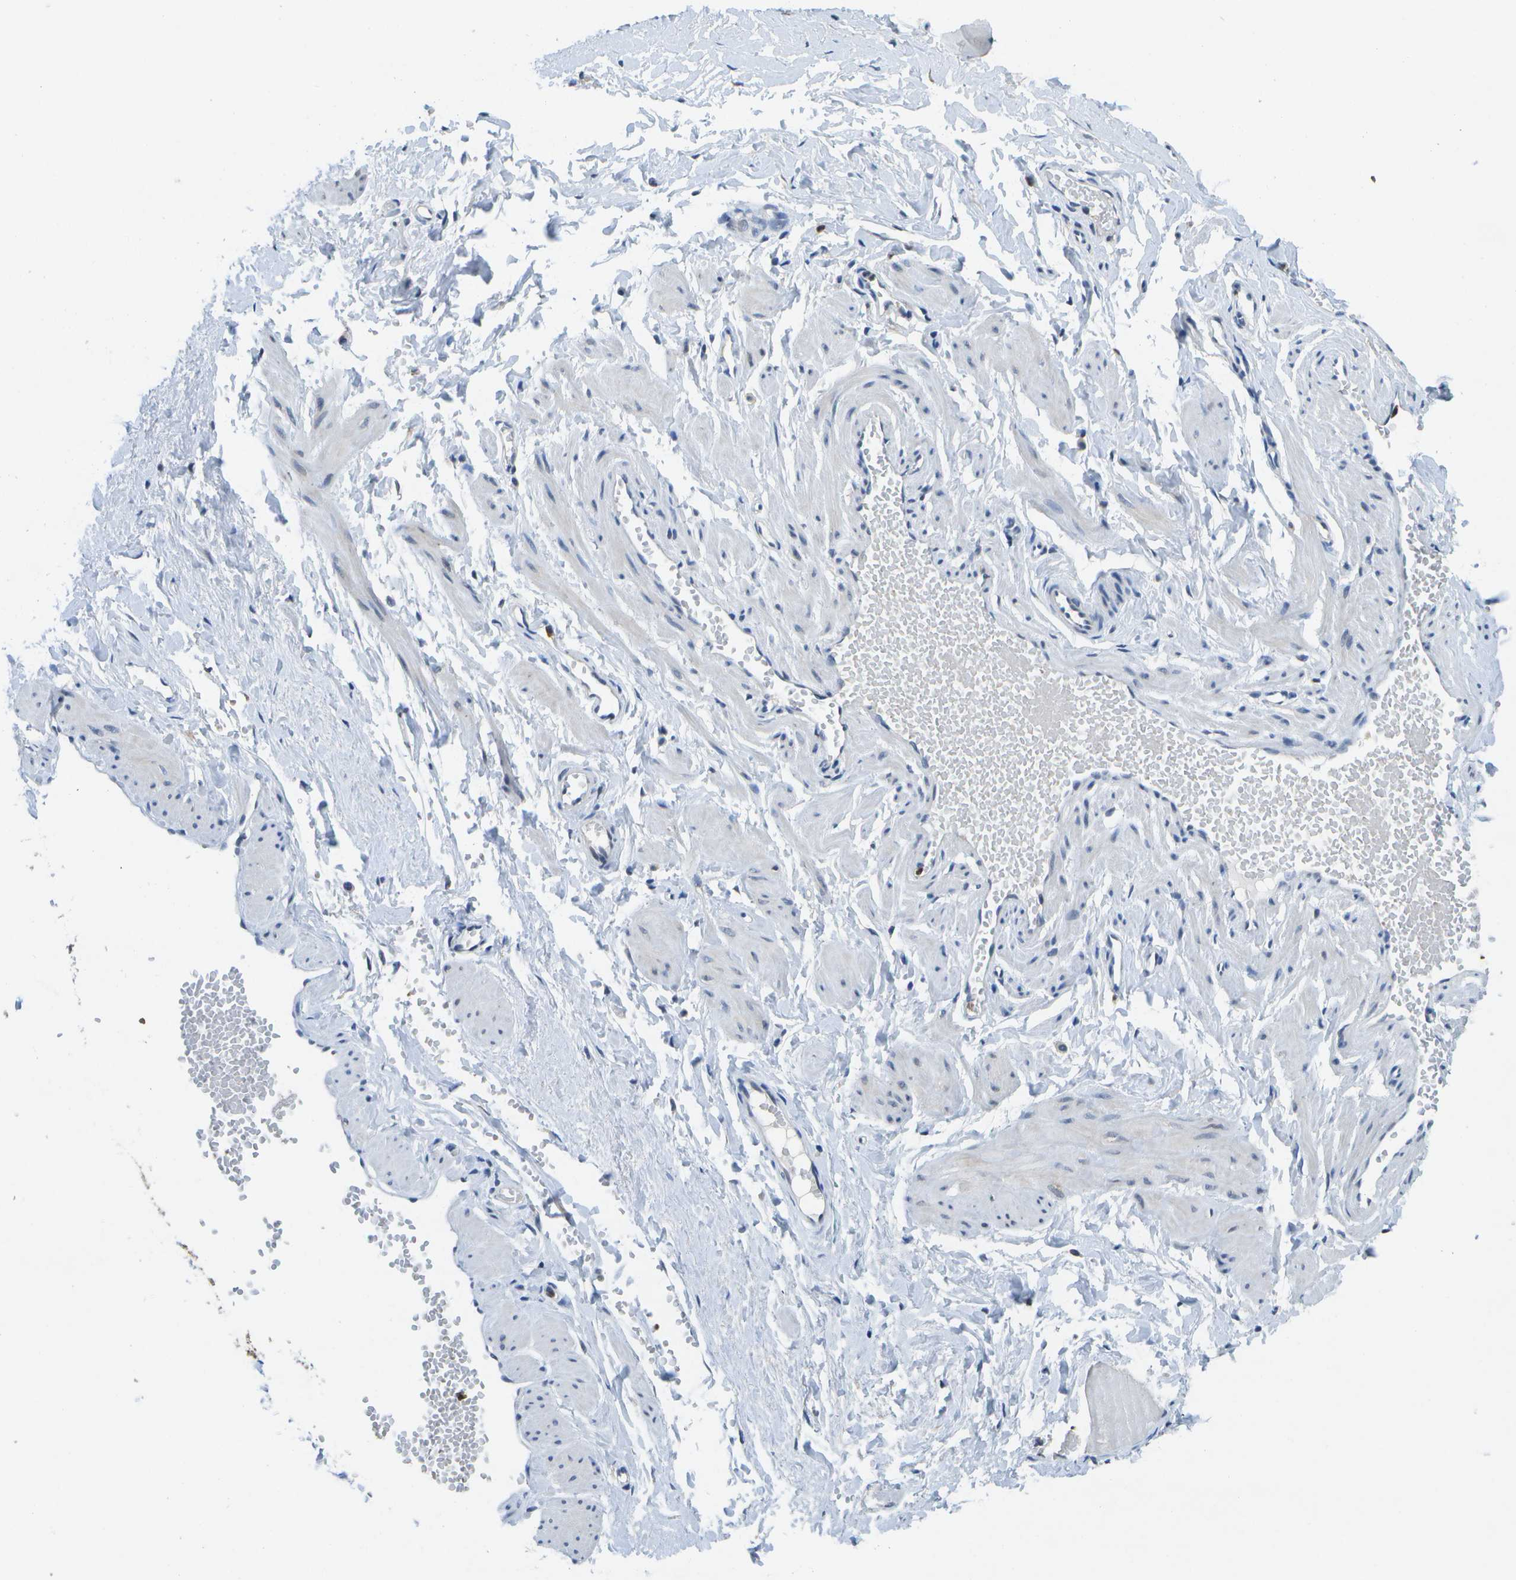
{"staining": {"intensity": "negative", "quantity": "none", "location": "none"}, "tissue": "adipose tissue", "cell_type": "Adipocytes", "image_type": "normal", "snomed": [{"axis": "morphology", "description": "Normal tissue, NOS"}, {"axis": "topography", "description": "Soft tissue"}, {"axis": "topography", "description": "Vascular tissue"}], "caption": "A micrograph of adipose tissue stained for a protein reveals no brown staining in adipocytes.", "gene": "DSE", "patient": {"sex": "female", "age": 35}}